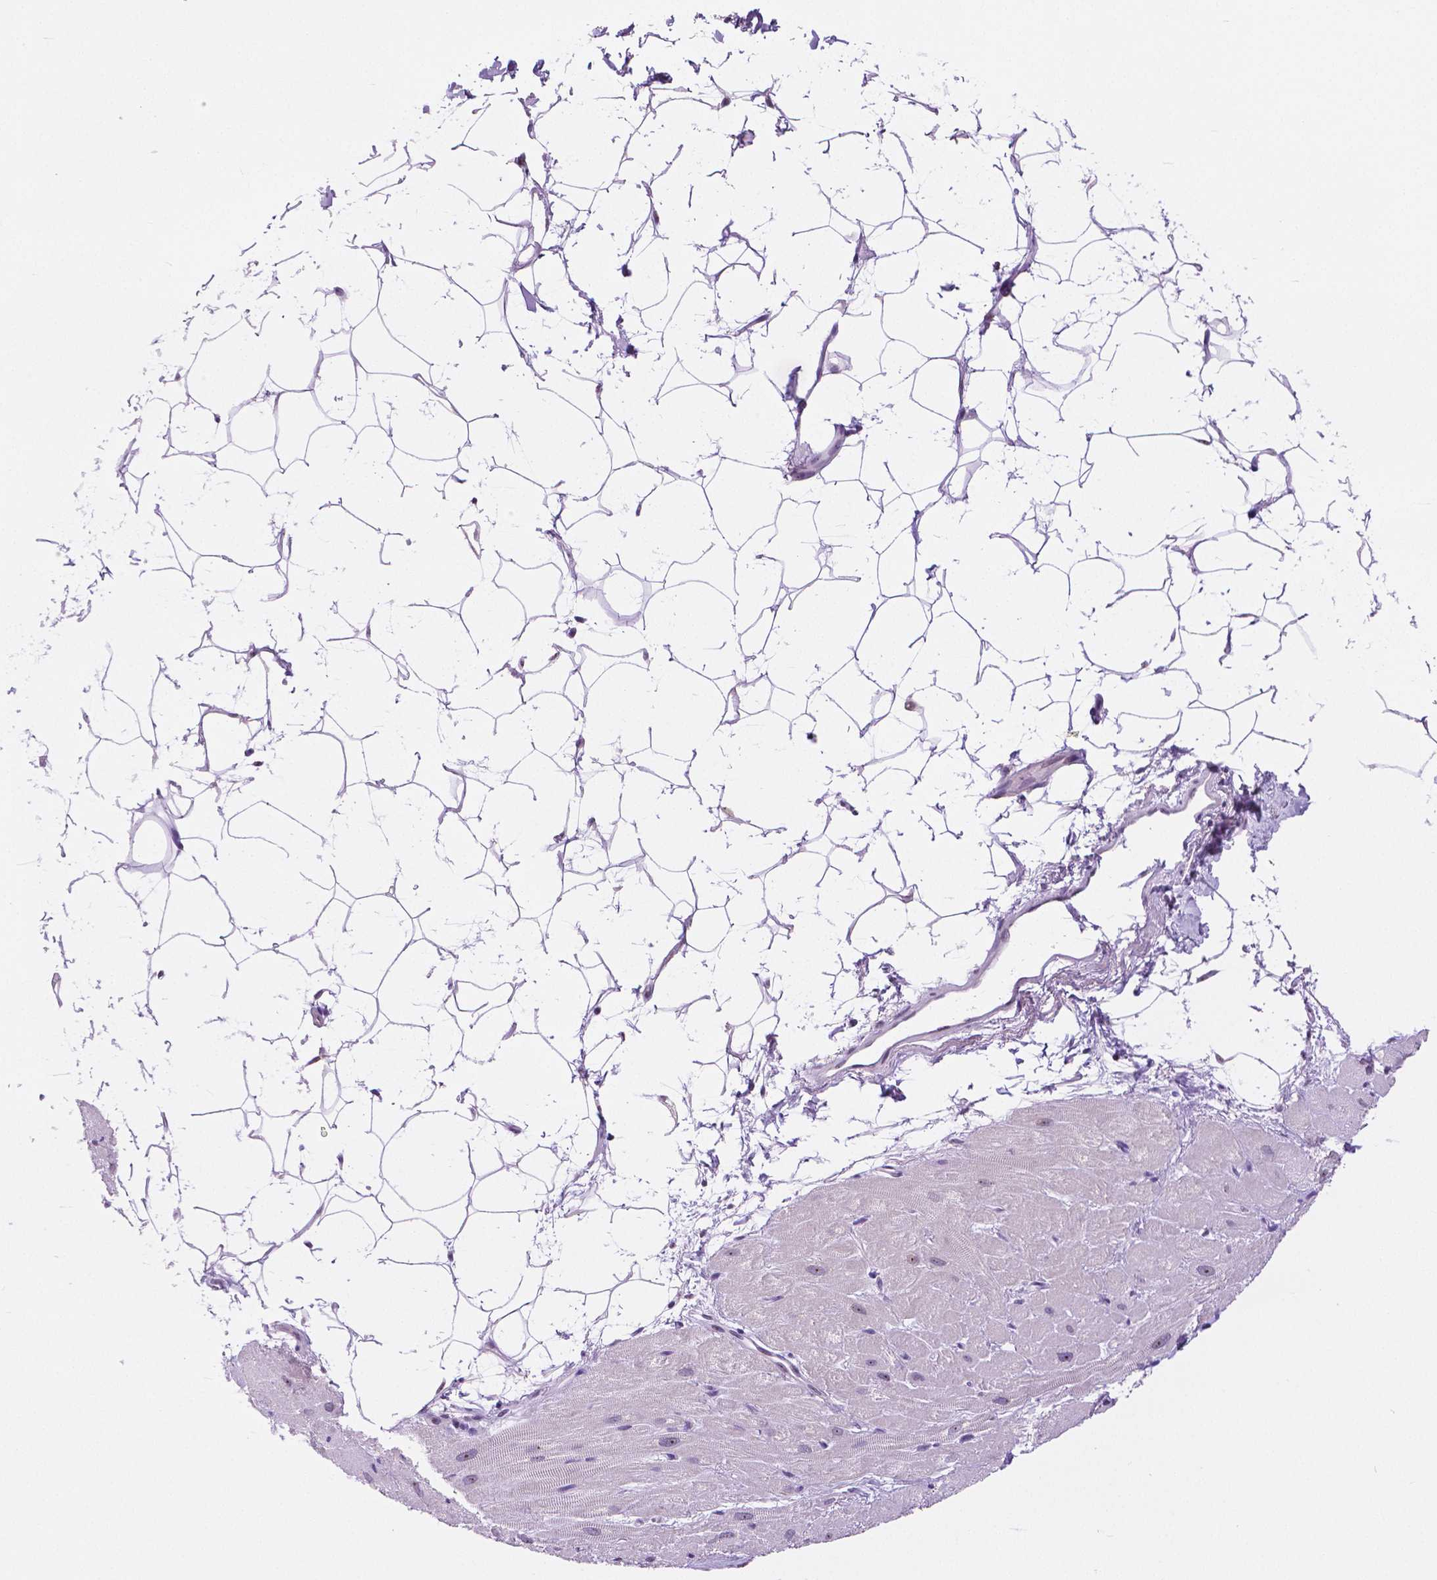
{"staining": {"intensity": "weak", "quantity": "<25%", "location": "nuclear"}, "tissue": "heart muscle", "cell_type": "Cardiomyocytes", "image_type": "normal", "snomed": [{"axis": "morphology", "description": "Normal tissue, NOS"}, {"axis": "topography", "description": "Heart"}], "caption": "Immunohistochemical staining of benign human heart muscle shows no significant staining in cardiomyocytes. (DAB IHC, high magnification).", "gene": "NHP2", "patient": {"sex": "male", "age": 62}}